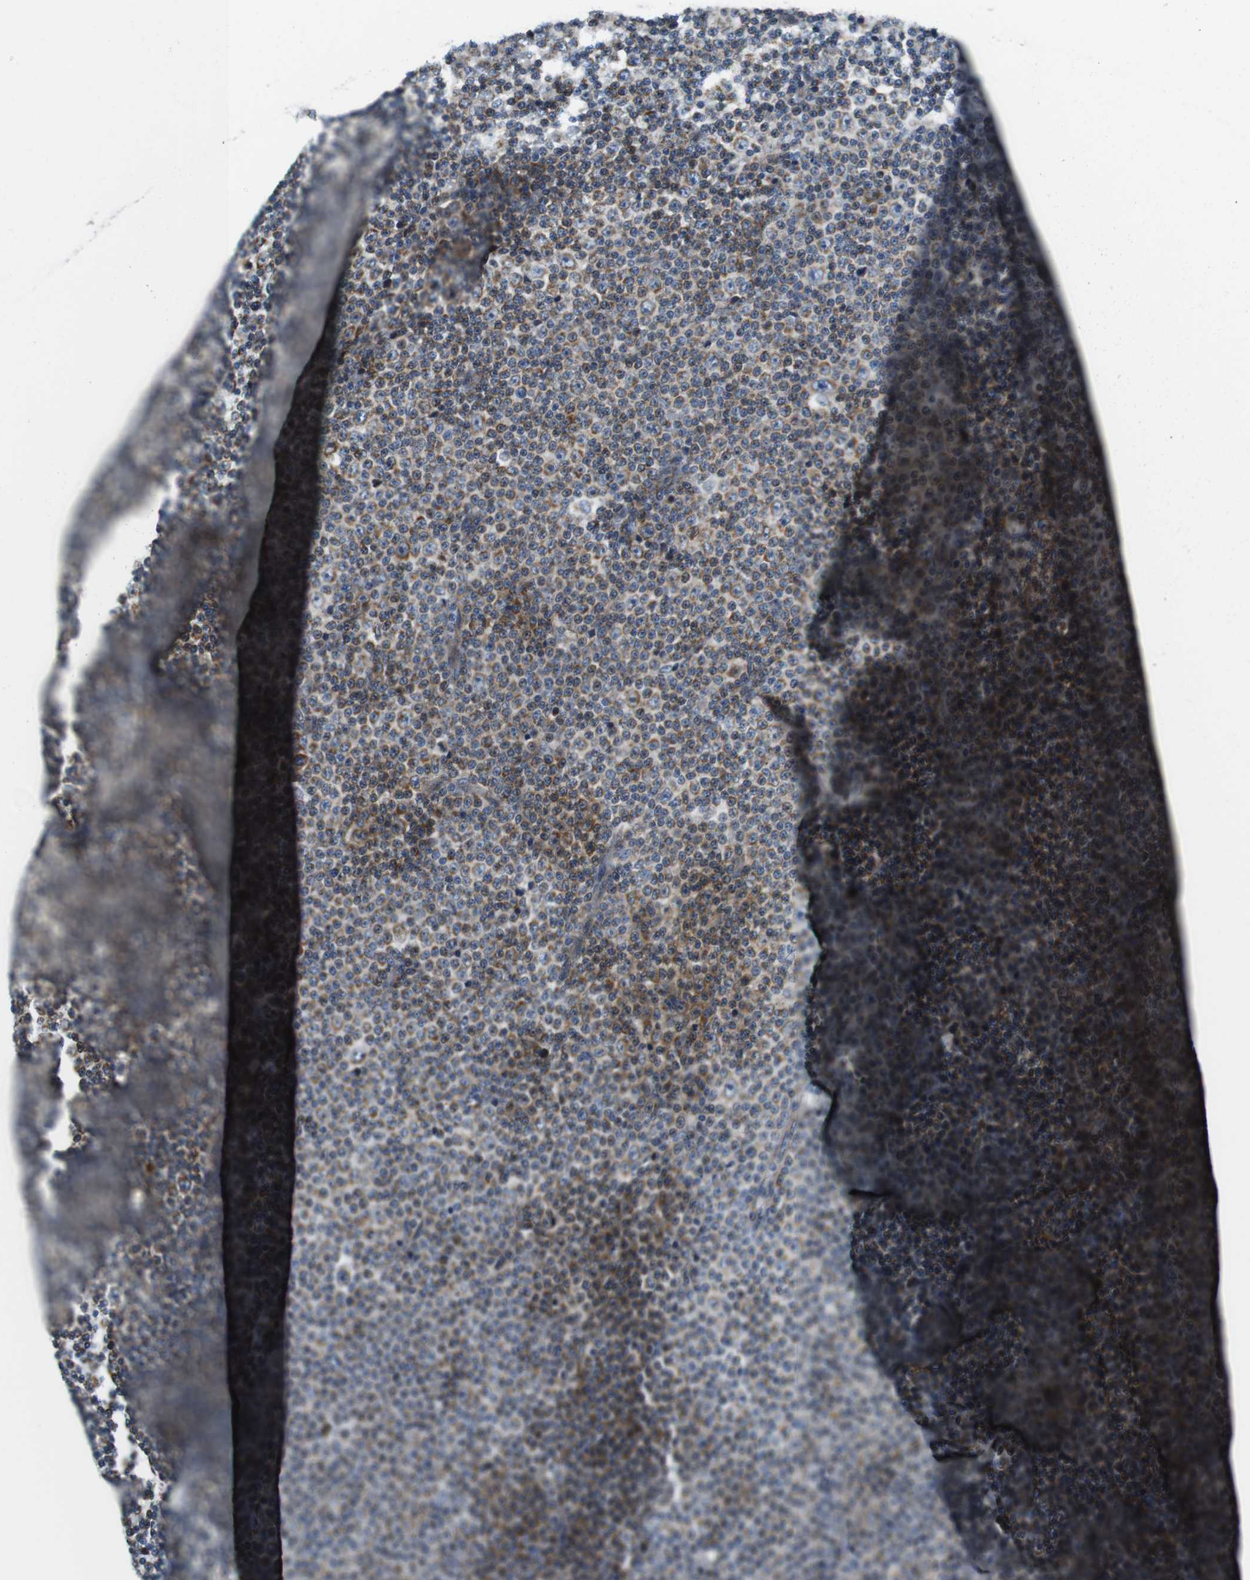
{"staining": {"intensity": "moderate", "quantity": "25%-75%", "location": "cytoplasmic/membranous"}, "tissue": "lymphoma", "cell_type": "Tumor cells", "image_type": "cancer", "snomed": [{"axis": "morphology", "description": "Malignant lymphoma, non-Hodgkin's type, Low grade"}, {"axis": "topography", "description": "Lymph node"}], "caption": "A medium amount of moderate cytoplasmic/membranous expression is seen in about 25%-75% of tumor cells in low-grade malignant lymphoma, non-Hodgkin's type tissue.", "gene": "MARCHF1", "patient": {"sex": "female", "age": 67}}